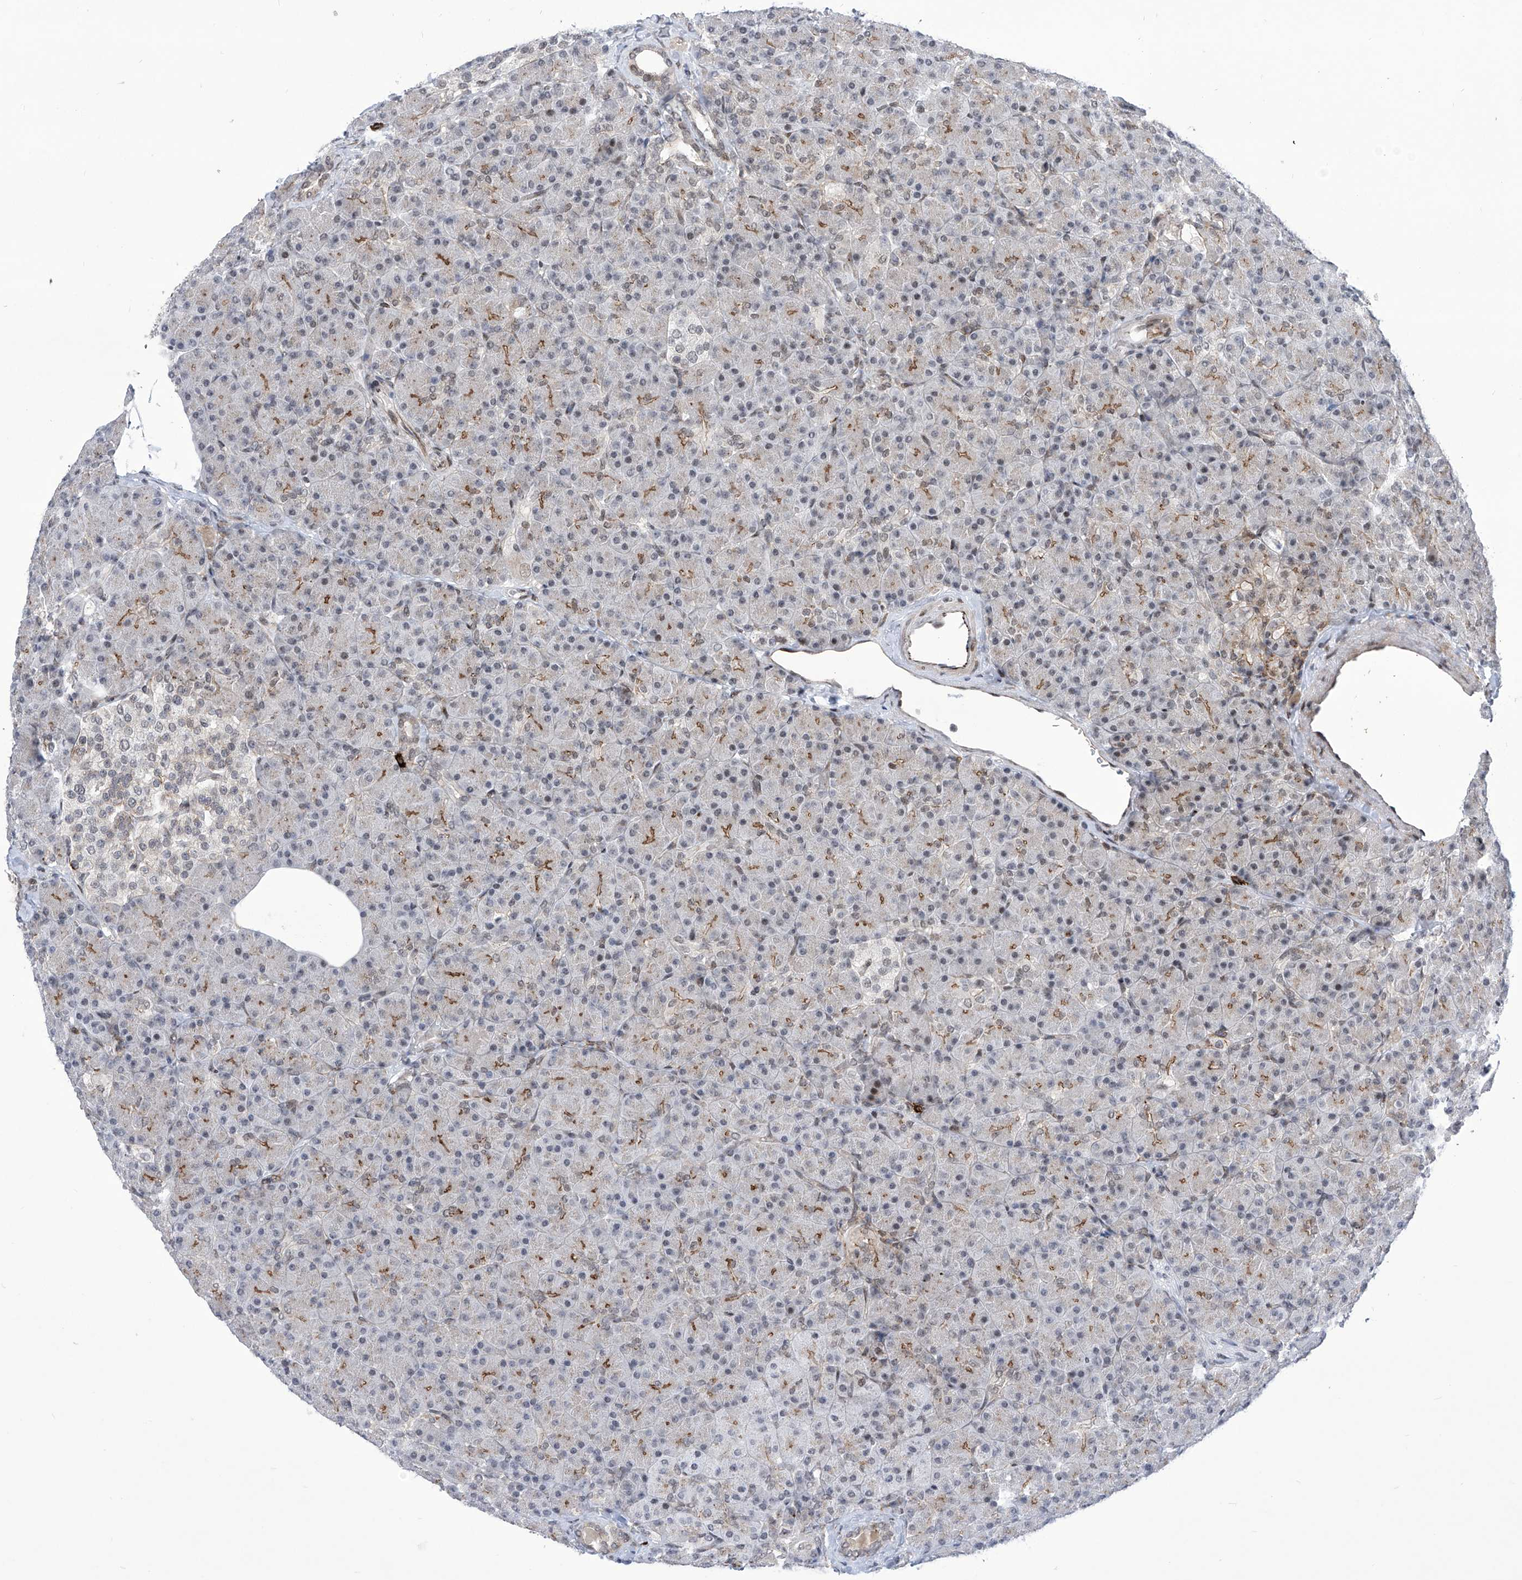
{"staining": {"intensity": "moderate", "quantity": "25%-75%", "location": "cytoplasmic/membranous"}, "tissue": "pancreas", "cell_type": "Exocrine glandular cells", "image_type": "normal", "snomed": [{"axis": "morphology", "description": "Normal tissue, NOS"}, {"axis": "topography", "description": "Pancreas"}], "caption": "A photomicrograph showing moderate cytoplasmic/membranous positivity in approximately 25%-75% of exocrine glandular cells in unremarkable pancreas, as visualized by brown immunohistochemical staining.", "gene": "CEP290", "patient": {"sex": "female", "age": 43}}